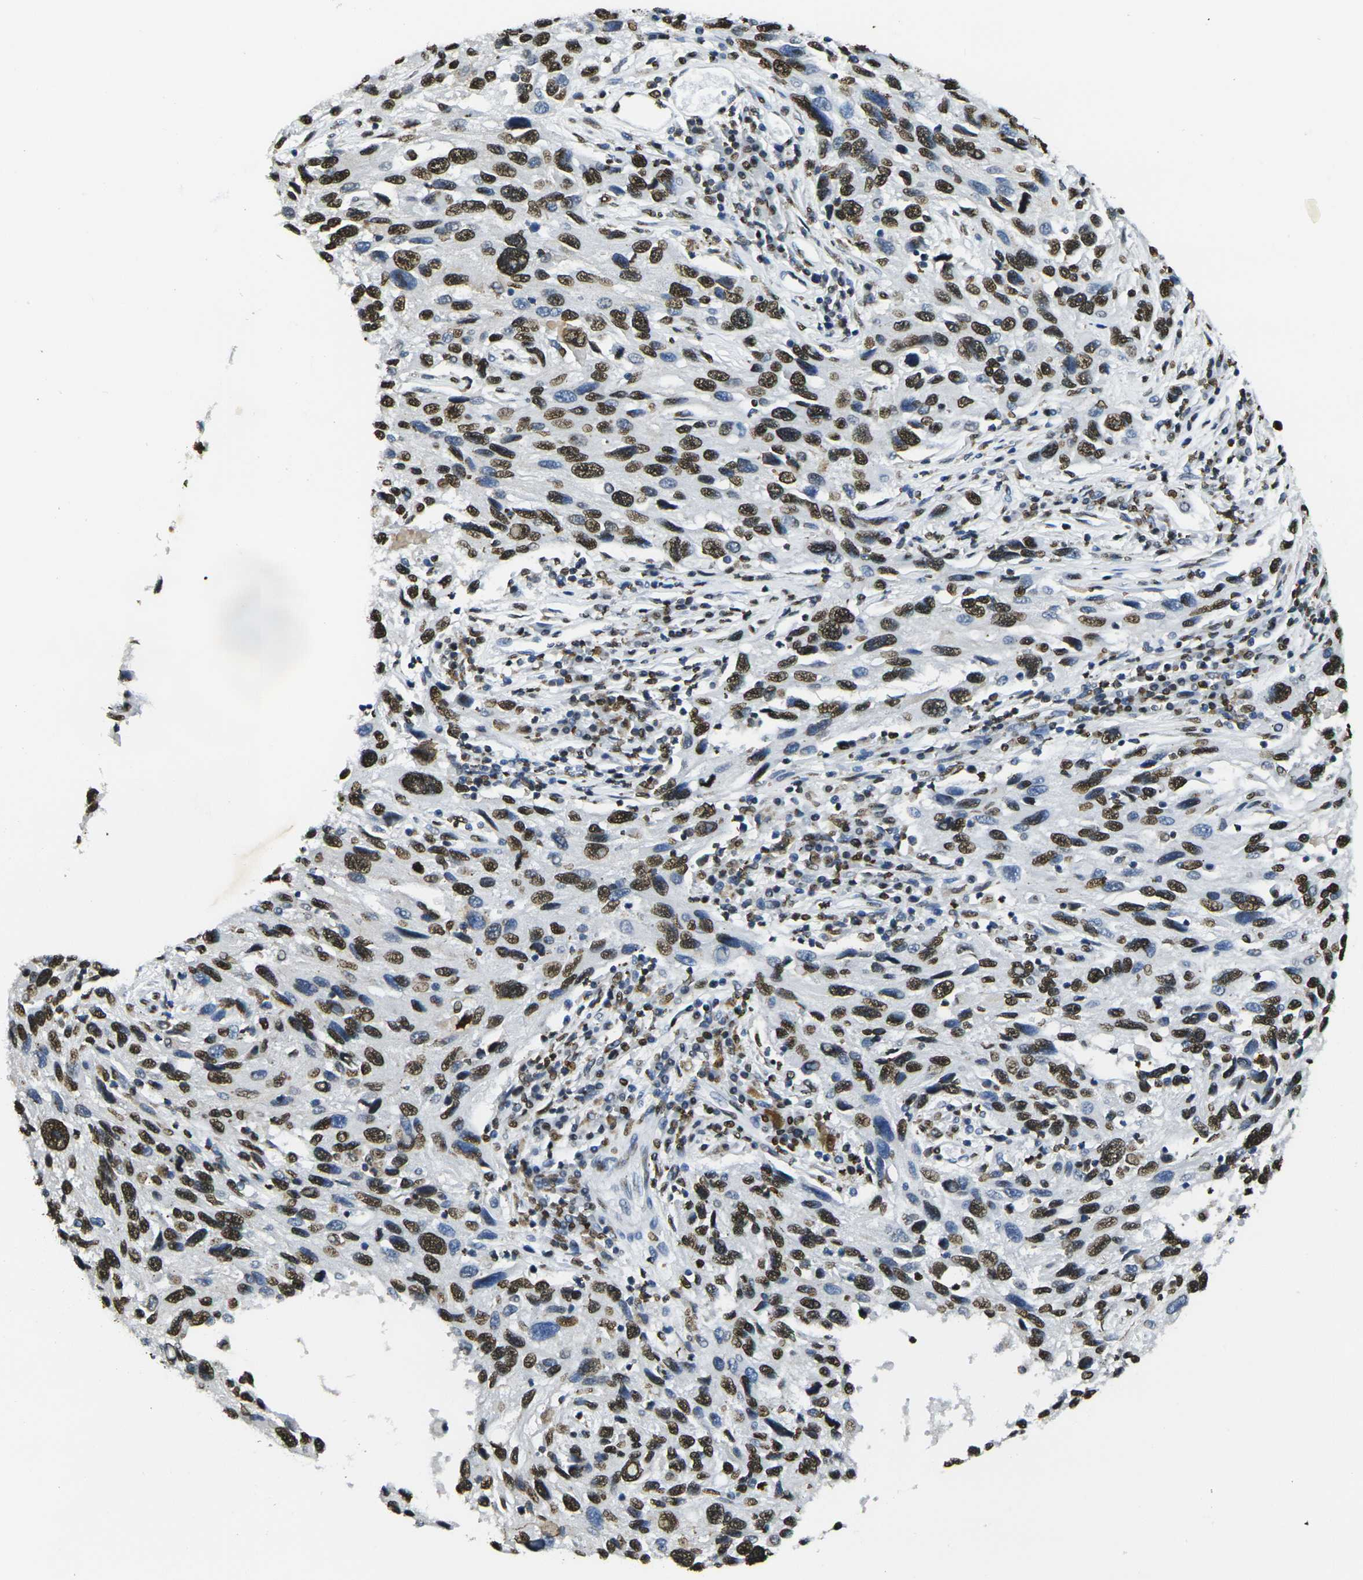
{"staining": {"intensity": "strong", "quantity": ">75%", "location": "nuclear"}, "tissue": "melanoma", "cell_type": "Tumor cells", "image_type": "cancer", "snomed": [{"axis": "morphology", "description": "Malignant melanoma, NOS"}, {"axis": "topography", "description": "Skin"}], "caption": "A photomicrograph showing strong nuclear staining in about >75% of tumor cells in malignant melanoma, as visualized by brown immunohistochemical staining.", "gene": "DRAXIN", "patient": {"sex": "male", "age": 53}}